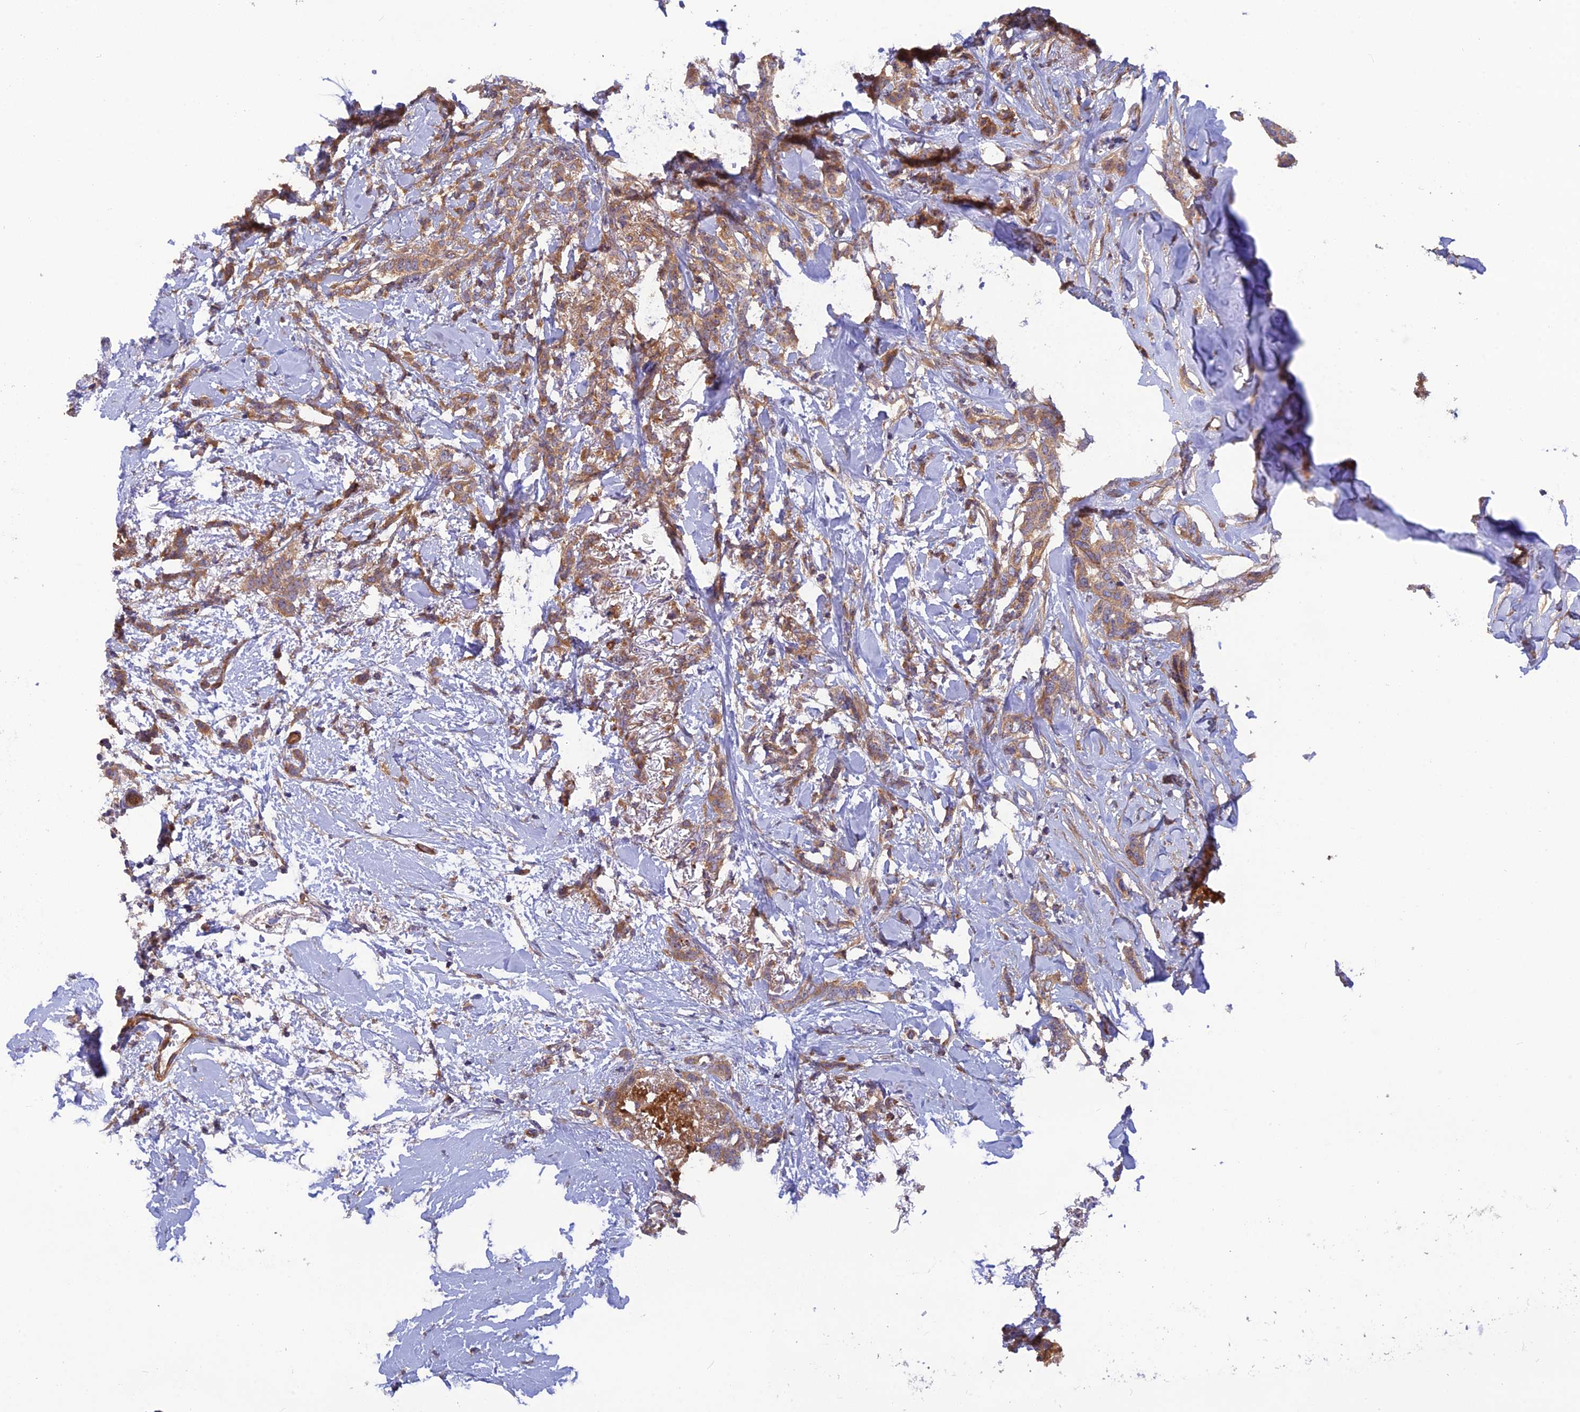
{"staining": {"intensity": "moderate", "quantity": ">75%", "location": "cytoplasmic/membranous"}, "tissue": "breast cancer", "cell_type": "Tumor cells", "image_type": "cancer", "snomed": [{"axis": "morphology", "description": "Duct carcinoma"}, {"axis": "topography", "description": "Breast"}], "caption": "DAB (3,3'-diaminobenzidine) immunohistochemical staining of breast cancer exhibits moderate cytoplasmic/membranous protein expression in about >75% of tumor cells.", "gene": "ADAMTS15", "patient": {"sex": "female", "age": 72}}